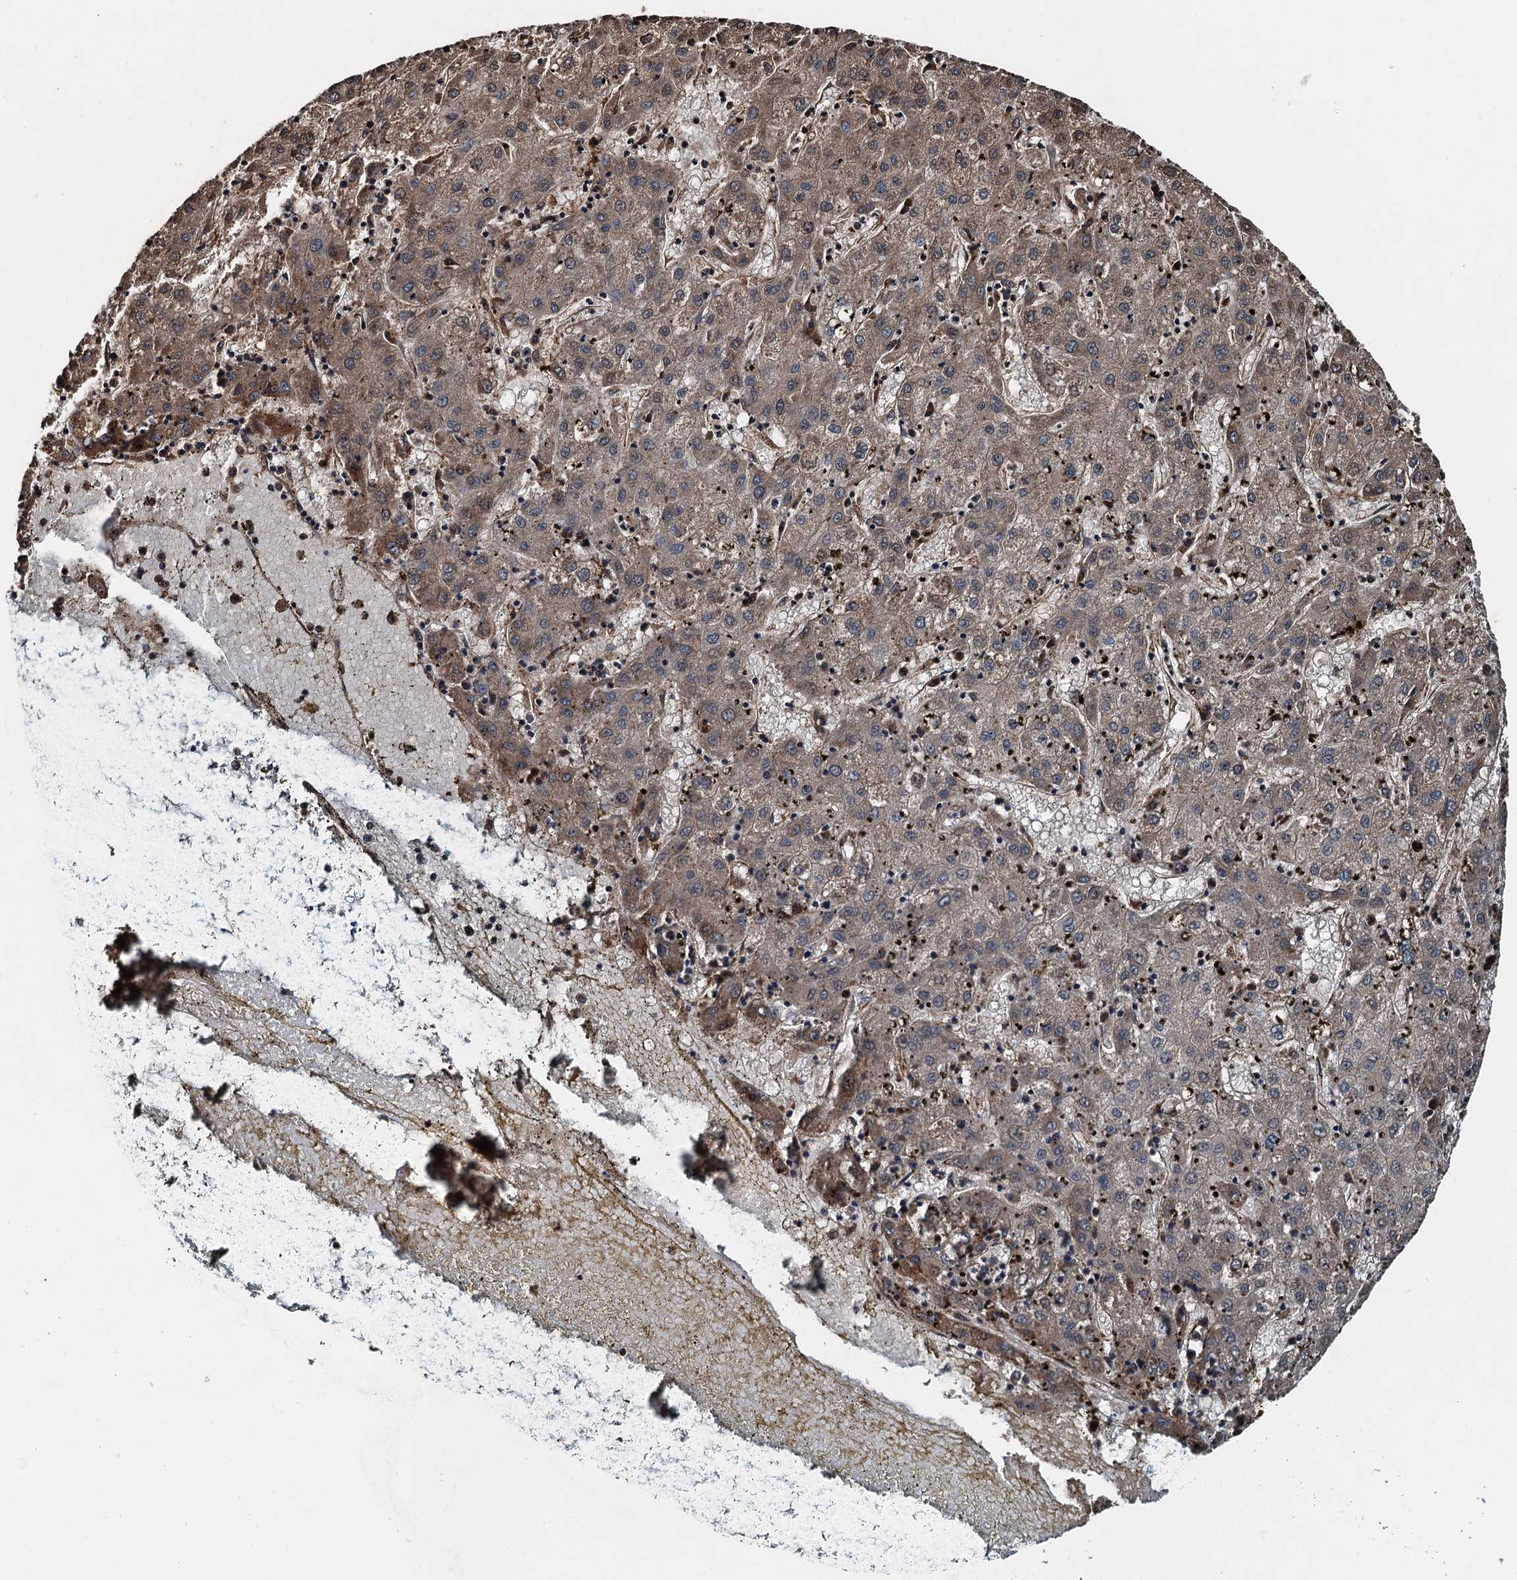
{"staining": {"intensity": "weak", "quantity": ">75%", "location": "cytoplasmic/membranous"}, "tissue": "liver cancer", "cell_type": "Tumor cells", "image_type": "cancer", "snomed": [{"axis": "morphology", "description": "Carcinoma, Hepatocellular, NOS"}, {"axis": "topography", "description": "Liver"}], "caption": "IHC (DAB (3,3'-diaminobenzidine)) staining of human hepatocellular carcinoma (liver) reveals weak cytoplasmic/membranous protein positivity in approximately >75% of tumor cells.", "gene": "TCTN1", "patient": {"sex": "male", "age": 72}}